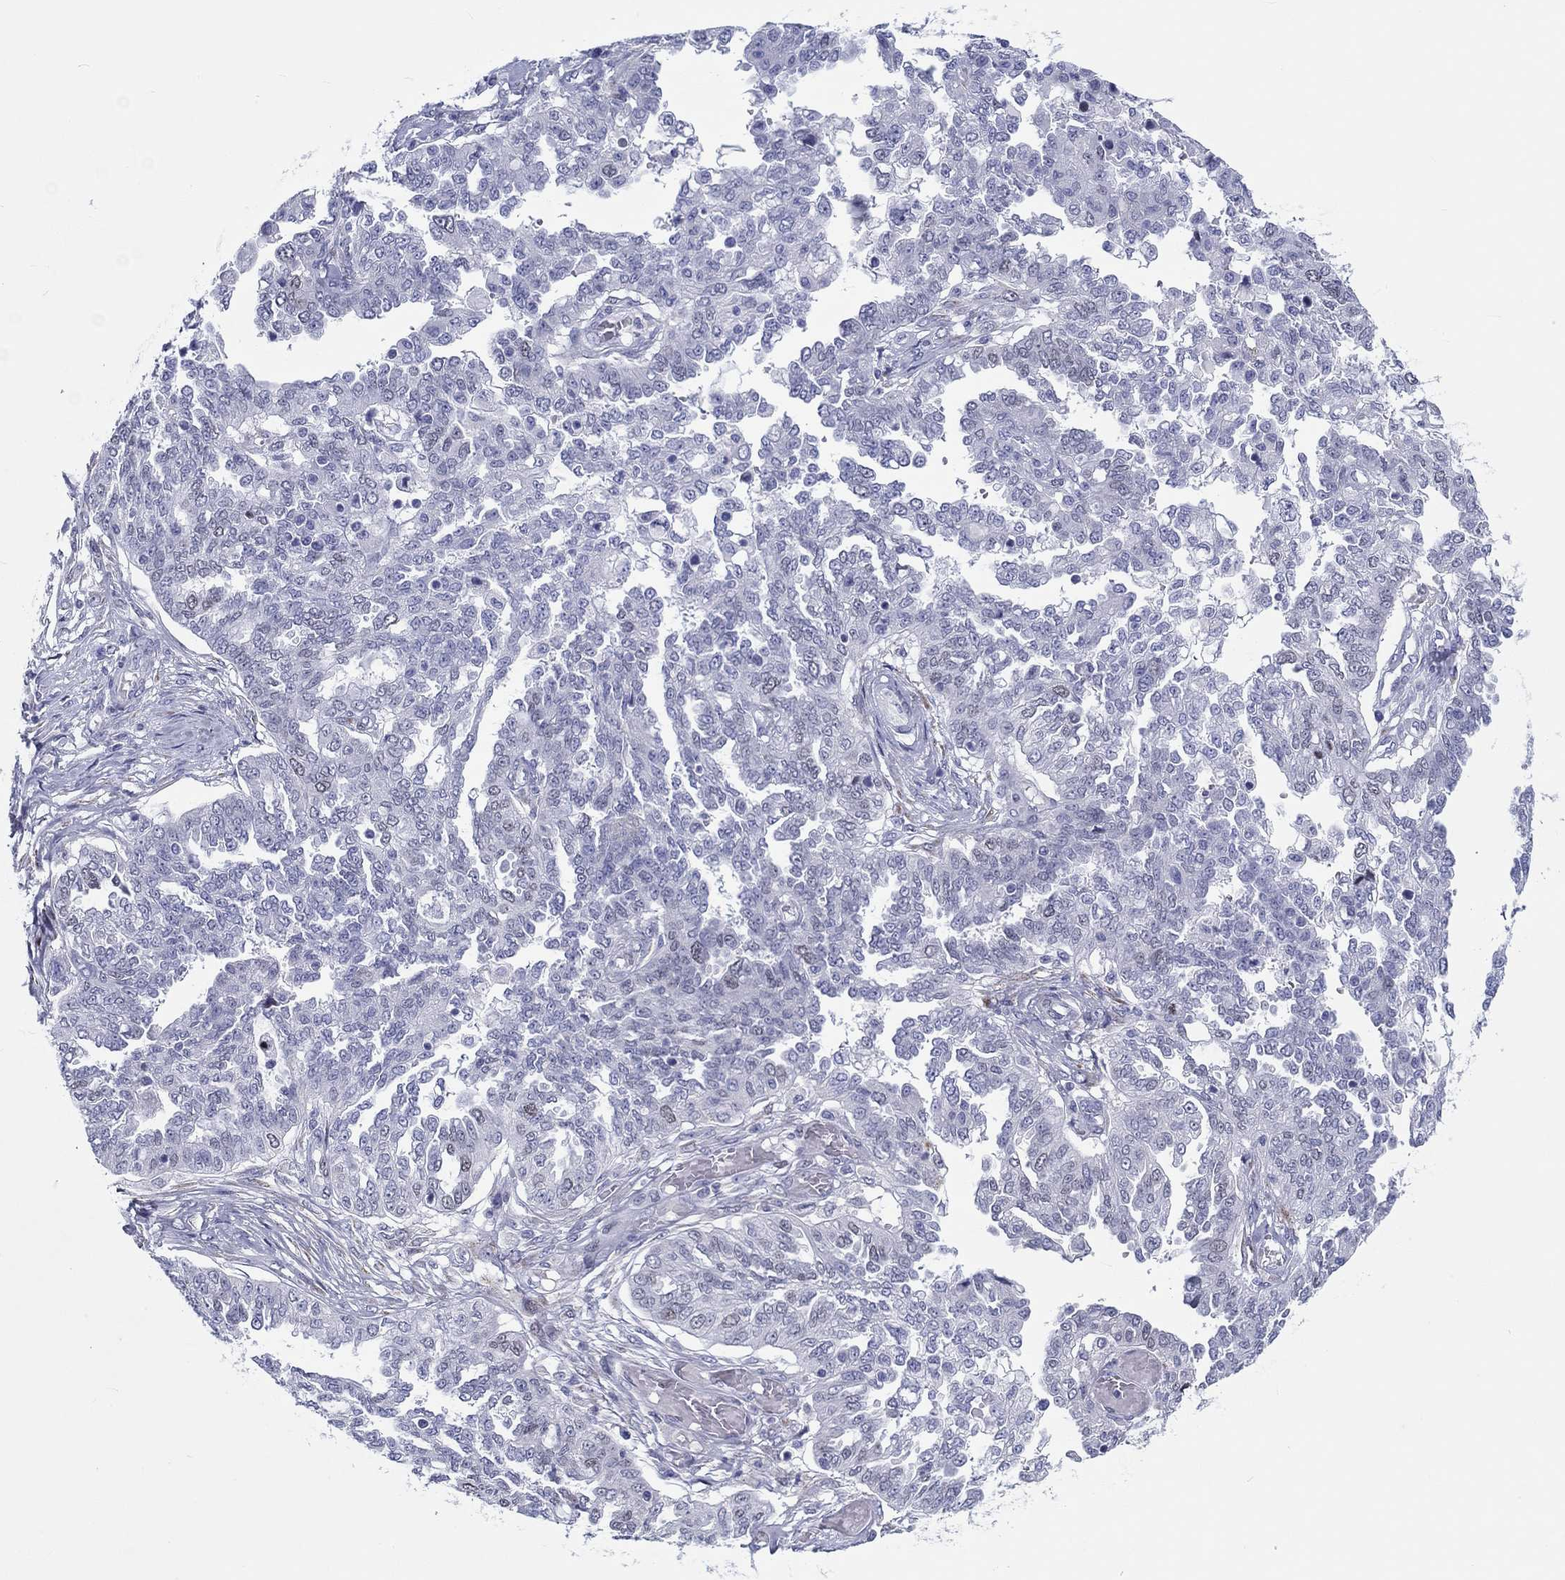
{"staining": {"intensity": "negative", "quantity": "none", "location": "none"}, "tissue": "ovarian cancer", "cell_type": "Tumor cells", "image_type": "cancer", "snomed": [{"axis": "morphology", "description": "Cystadenocarcinoma, serous, NOS"}, {"axis": "topography", "description": "Ovary"}], "caption": "An immunohistochemistry photomicrograph of ovarian cancer is shown. There is no staining in tumor cells of ovarian cancer.", "gene": "H1-1", "patient": {"sex": "female", "age": 67}}